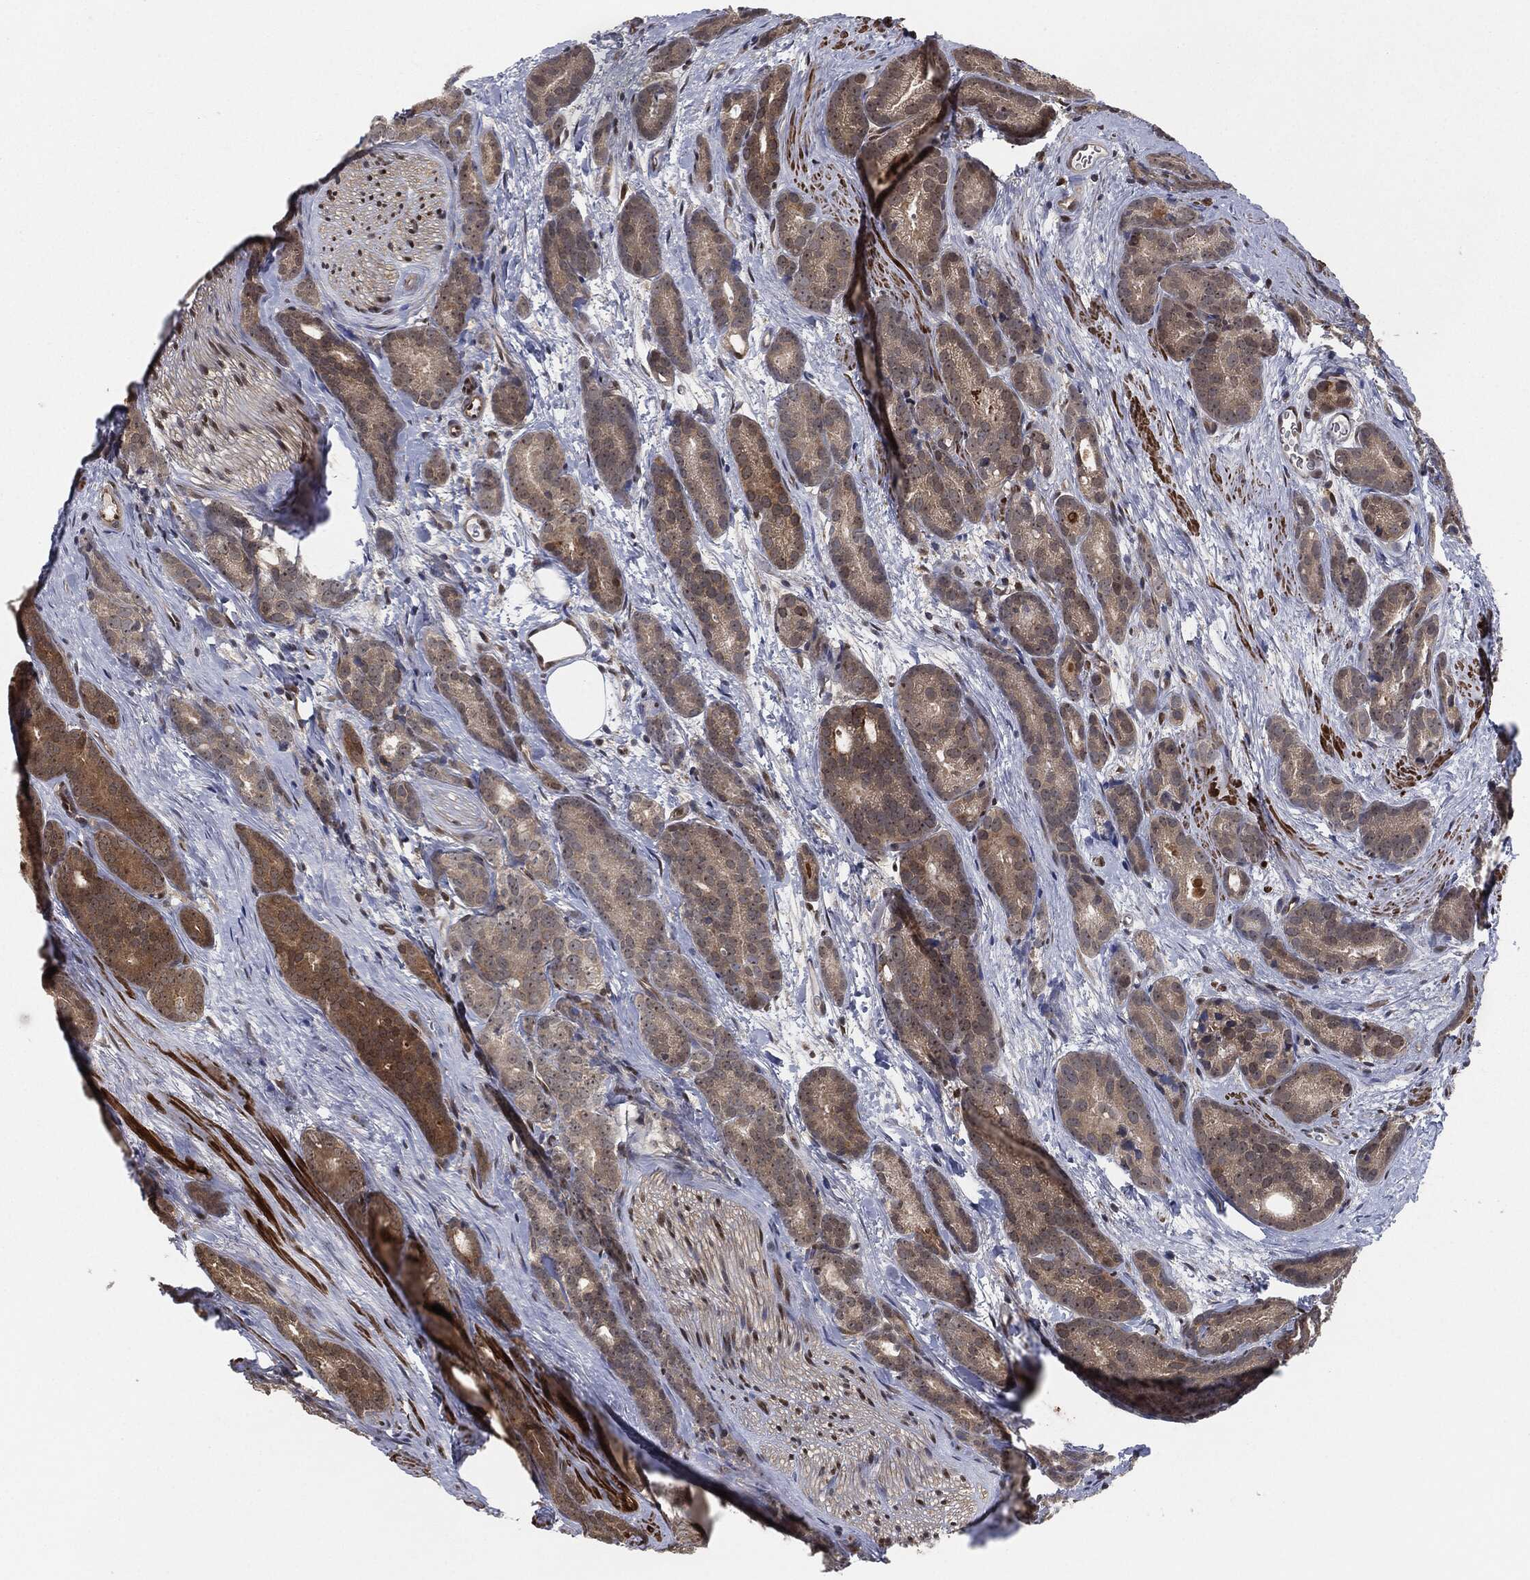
{"staining": {"intensity": "weak", "quantity": "25%-75%", "location": "cytoplasmic/membranous"}, "tissue": "prostate cancer", "cell_type": "Tumor cells", "image_type": "cancer", "snomed": [{"axis": "morphology", "description": "Adenocarcinoma, NOS"}, {"axis": "topography", "description": "Prostate"}], "caption": "Immunohistochemical staining of human prostate adenocarcinoma reveals weak cytoplasmic/membranous protein expression in about 25%-75% of tumor cells.", "gene": "CAPRIN2", "patient": {"sex": "male", "age": 71}}